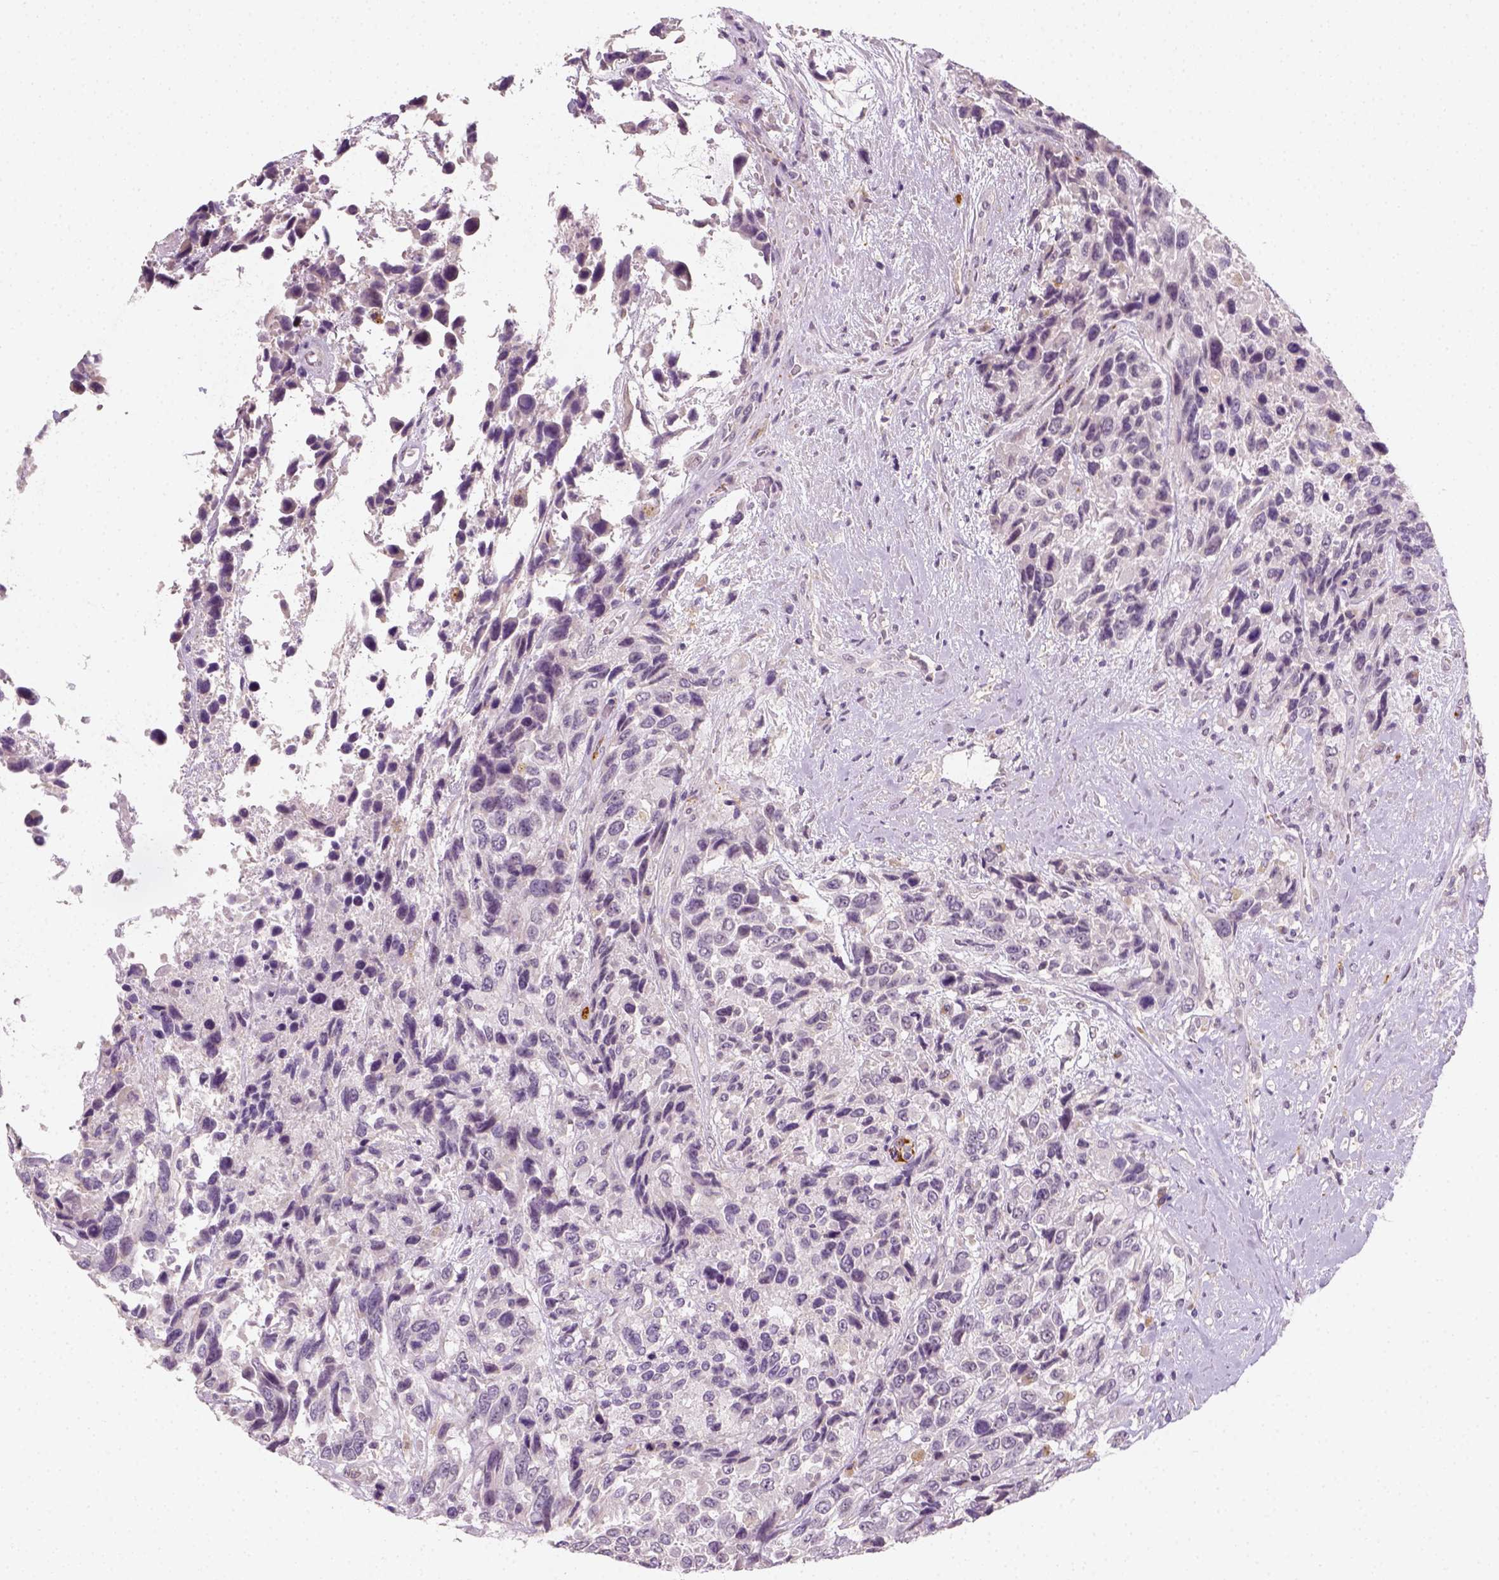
{"staining": {"intensity": "negative", "quantity": "none", "location": "none"}, "tissue": "urothelial cancer", "cell_type": "Tumor cells", "image_type": "cancer", "snomed": [{"axis": "morphology", "description": "Urothelial carcinoma, High grade"}, {"axis": "topography", "description": "Urinary bladder"}], "caption": "This is an immunohistochemistry image of human urothelial cancer. There is no expression in tumor cells.", "gene": "FAM163B", "patient": {"sex": "female", "age": 70}}